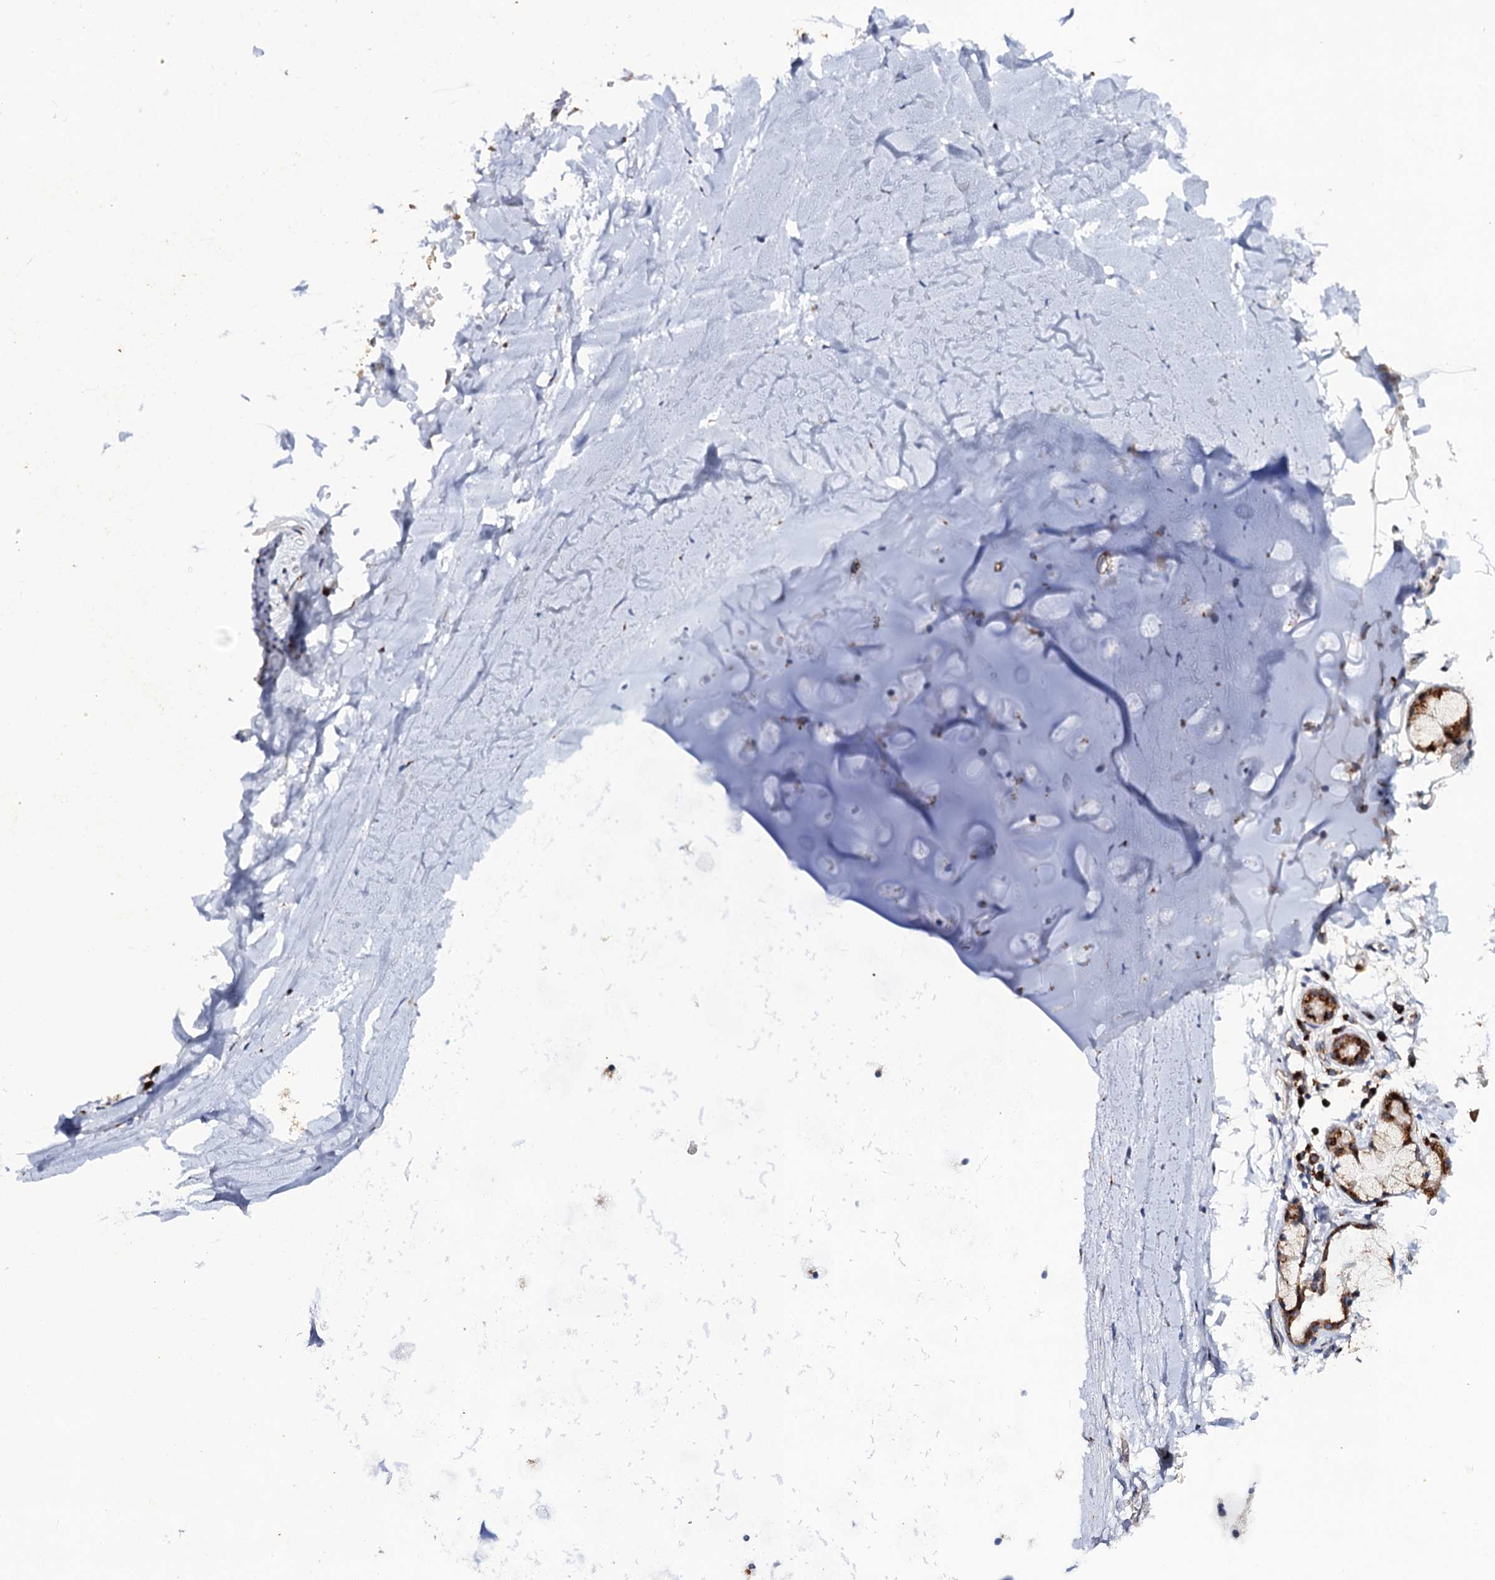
{"staining": {"intensity": "weak", "quantity": "25%-75%", "location": "cytoplasmic/membranous"}, "tissue": "adipose tissue", "cell_type": "Adipocytes", "image_type": "normal", "snomed": [{"axis": "morphology", "description": "Normal tissue, NOS"}, {"axis": "topography", "description": "Lymph node"}, {"axis": "topography", "description": "Bronchus"}], "caption": "Weak cytoplasmic/membranous expression is appreciated in approximately 25%-75% of adipocytes in normal adipose tissue. (DAB (3,3'-diaminobenzidine) IHC, brown staining for protein, blue staining for nuclei).", "gene": "THAP2", "patient": {"sex": "male", "age": 63}}